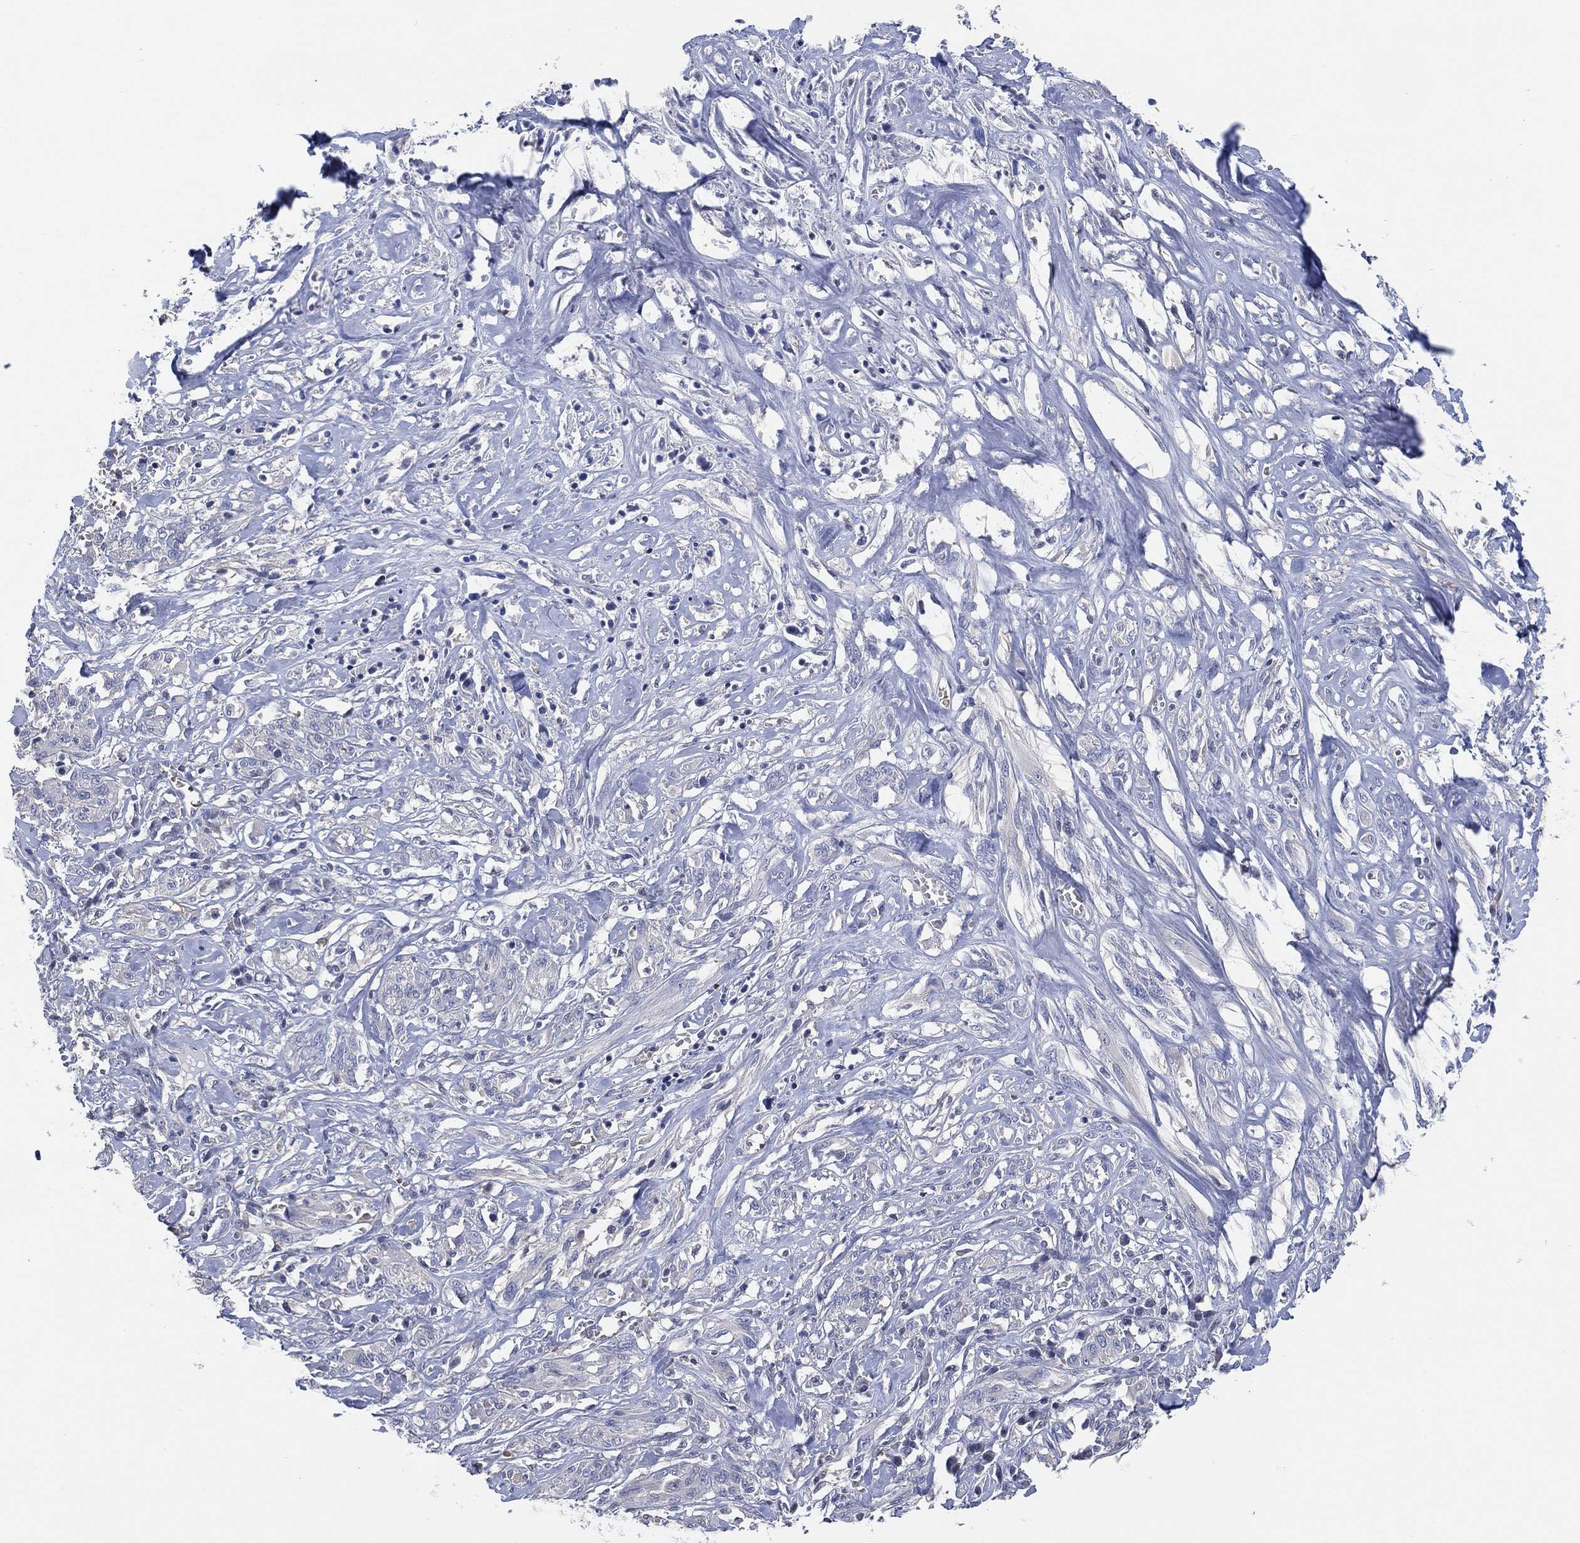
{"staining": {"intensity": "negative", "quantity": "none", "location": "none"}, "tissue": "melanoma", "cell_type": "Tumor cells", "image_type": "cancer", "snomed": [{"axis": "morphology", "description": "Malignant melanoma, NOS"}, {"axis": "topography", "description": "Skin"}], "caption": "Tumor cells show no significant staining in melanoma.", "gene": "CFTR", "patient": {"sex": "female", "age": 91}}